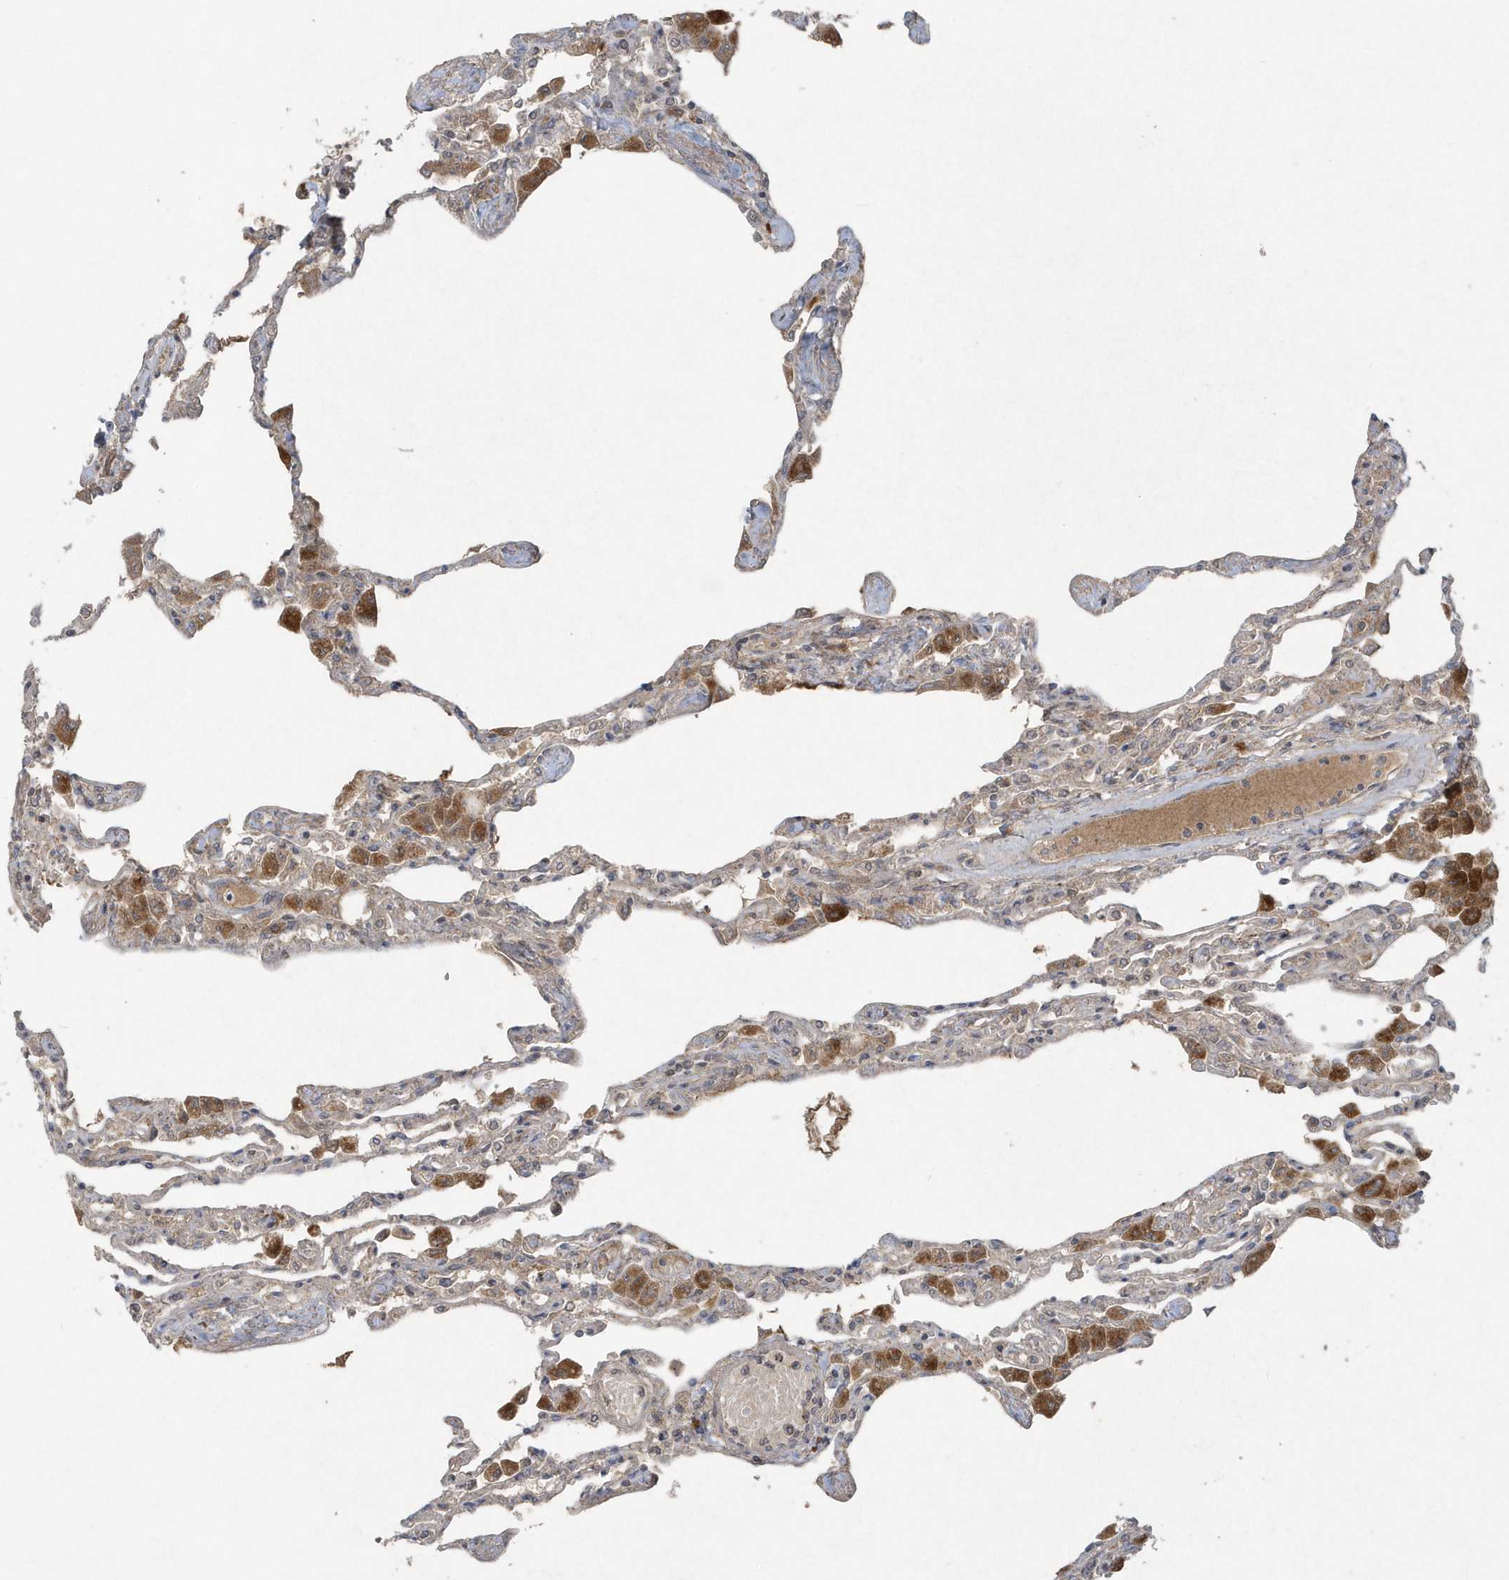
{"staining": {"intensity": "weak", "quantity": "<25%", "location": "cytoplasmic/membranous"}, "tissue": "lung", "cell_type": "Alveolar cells", "image_type": "normal", "snomed": [{"axis": "morphology", "description": "Normal tissue, NOS"}, {"axis": "topography", "description": "Bronchus"}, {"axis": "topography", "description": "Lung"}], "caption": "Immunohistochemical staining of unremarkable human lung shows no significant staining in alveolar cells.", "gene": "C1RL", "patient": {"sex": "female", "age": 49}}